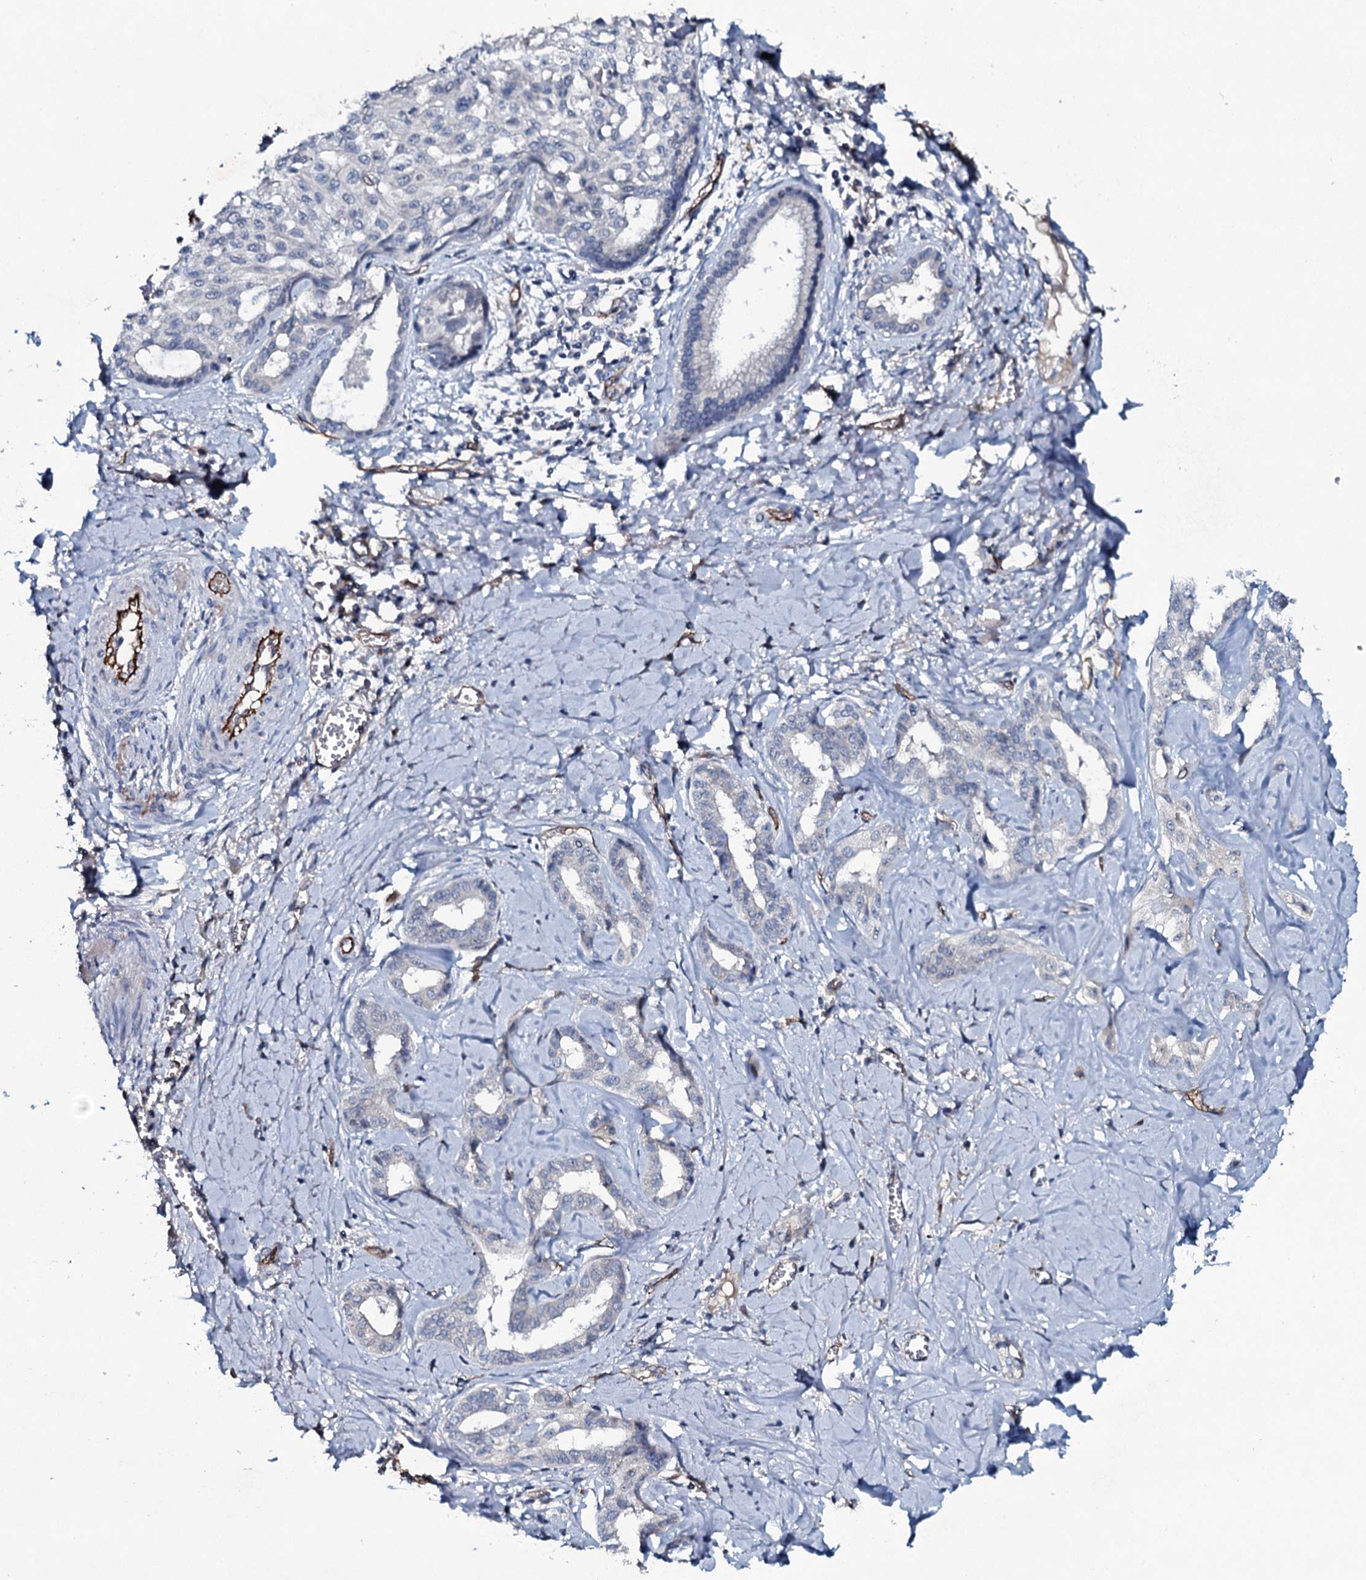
{"staining": {"intensity": "negative", "quantity": "none", "location": "none"}, "tissue": "liver cancer", "cell_type": "Tumor cells", "image_type": "cancer", "snomed": [{"axis": "morphology", "description": "Cholangiocarcinoma"}, {"axis": "topography", "description": "Liver"}], "caption": "There is no significant positivity in tumor cells of liver cancer (cholangiocarcinoma).", "gene": "CLEC14A", "patient": {"sex": "female", "age": 77}}